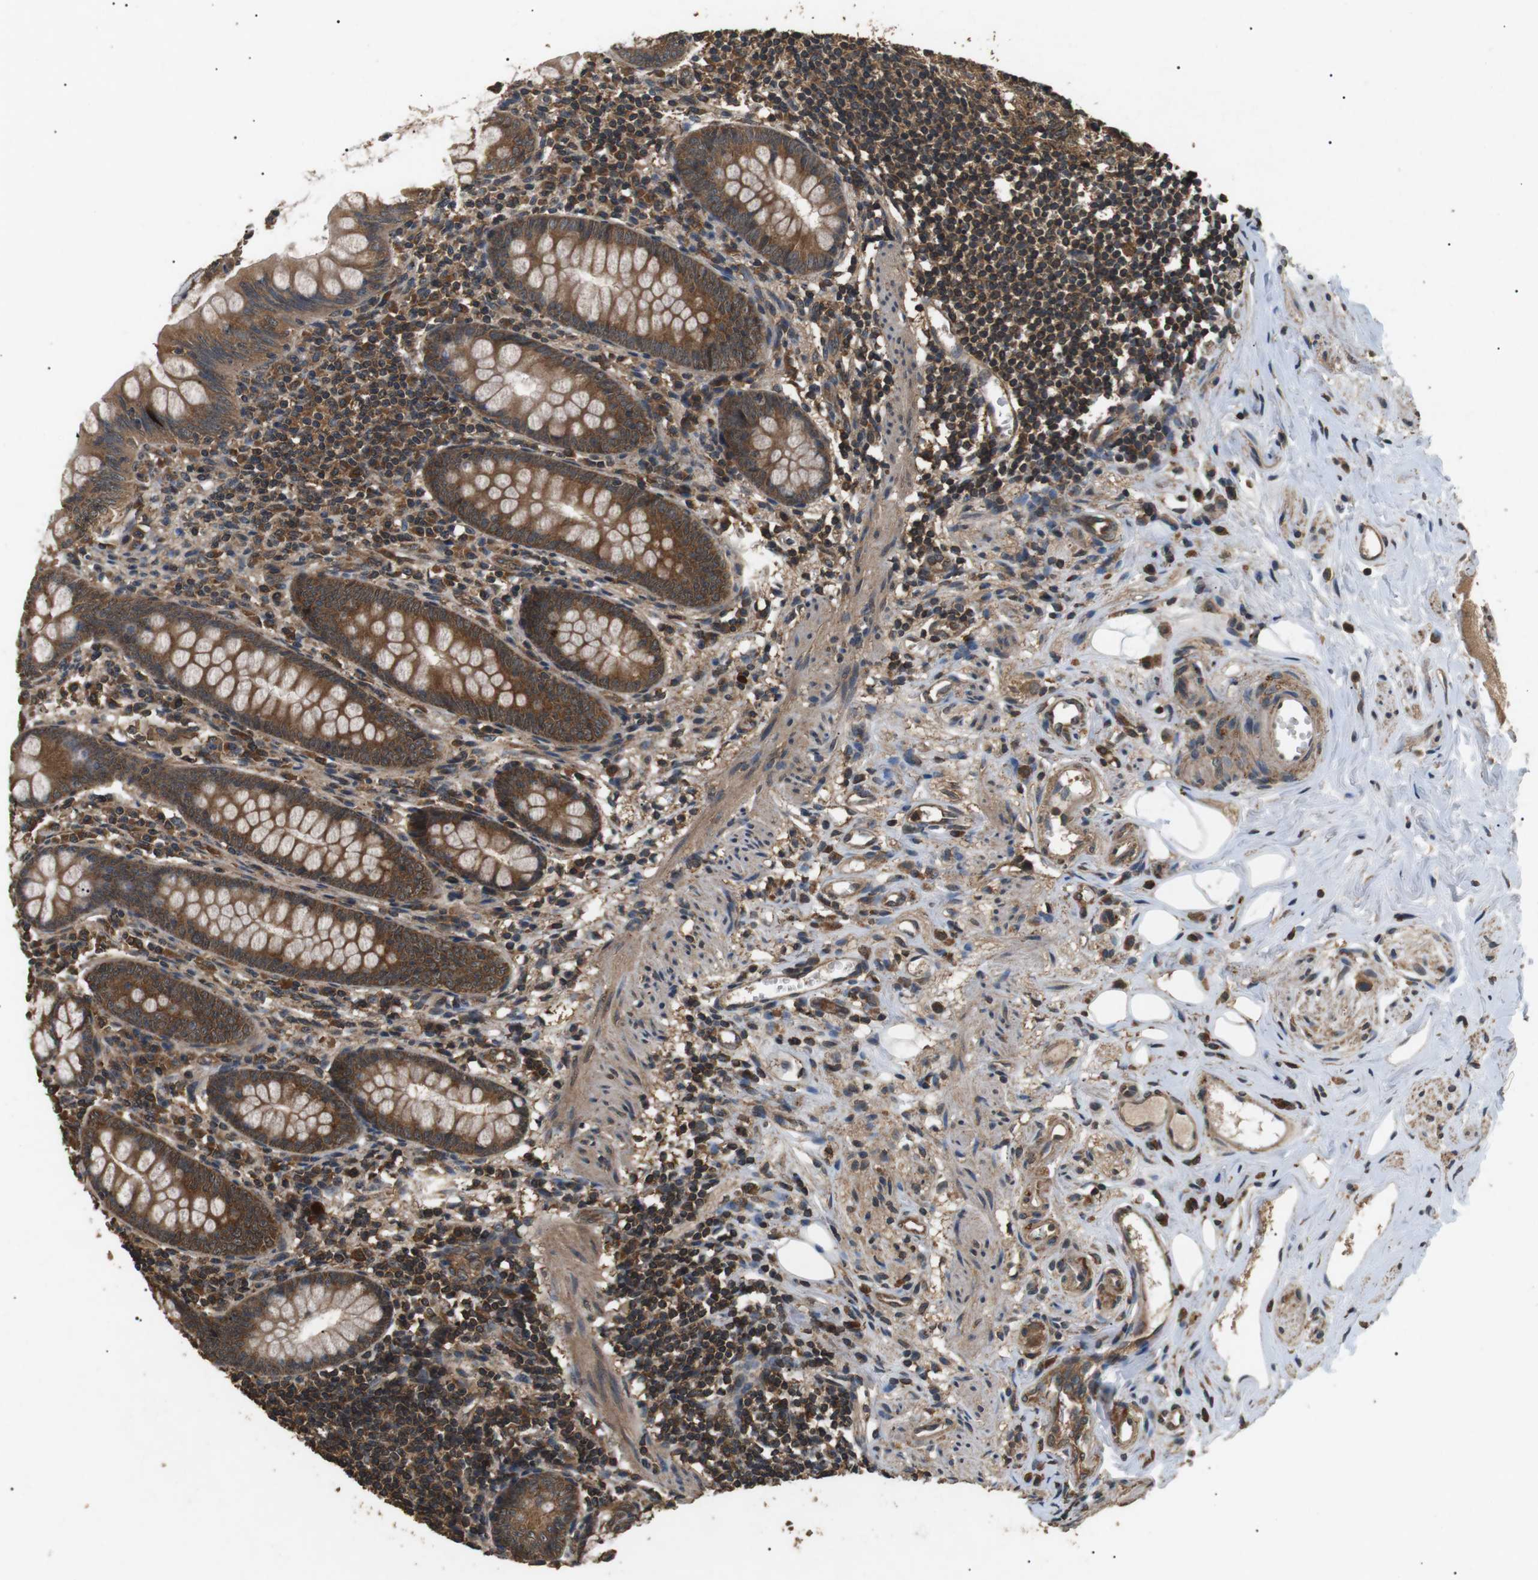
{"staining": {"intensity": "strong", "quantity": ">75%", "location": "cytoplasmic/membranous"}, "tissue": "appendix", "cell_type": "Glandular cells", "image_type": "normal", "snomed": [{"axis": "morphology", "description": "Normal tissue, NOS"}, {"axis": "topography", "description": "Appendix"}], "caption": "IHC (DAB (3,3'-diaminobenzidine)) staining of unremarkable human appendix displays strong cytoplasmic/membranous protein staining in about >75% of glandular cells.", "gene": "TBC1D15", "patient": {"sex": "female", "age": 77}}